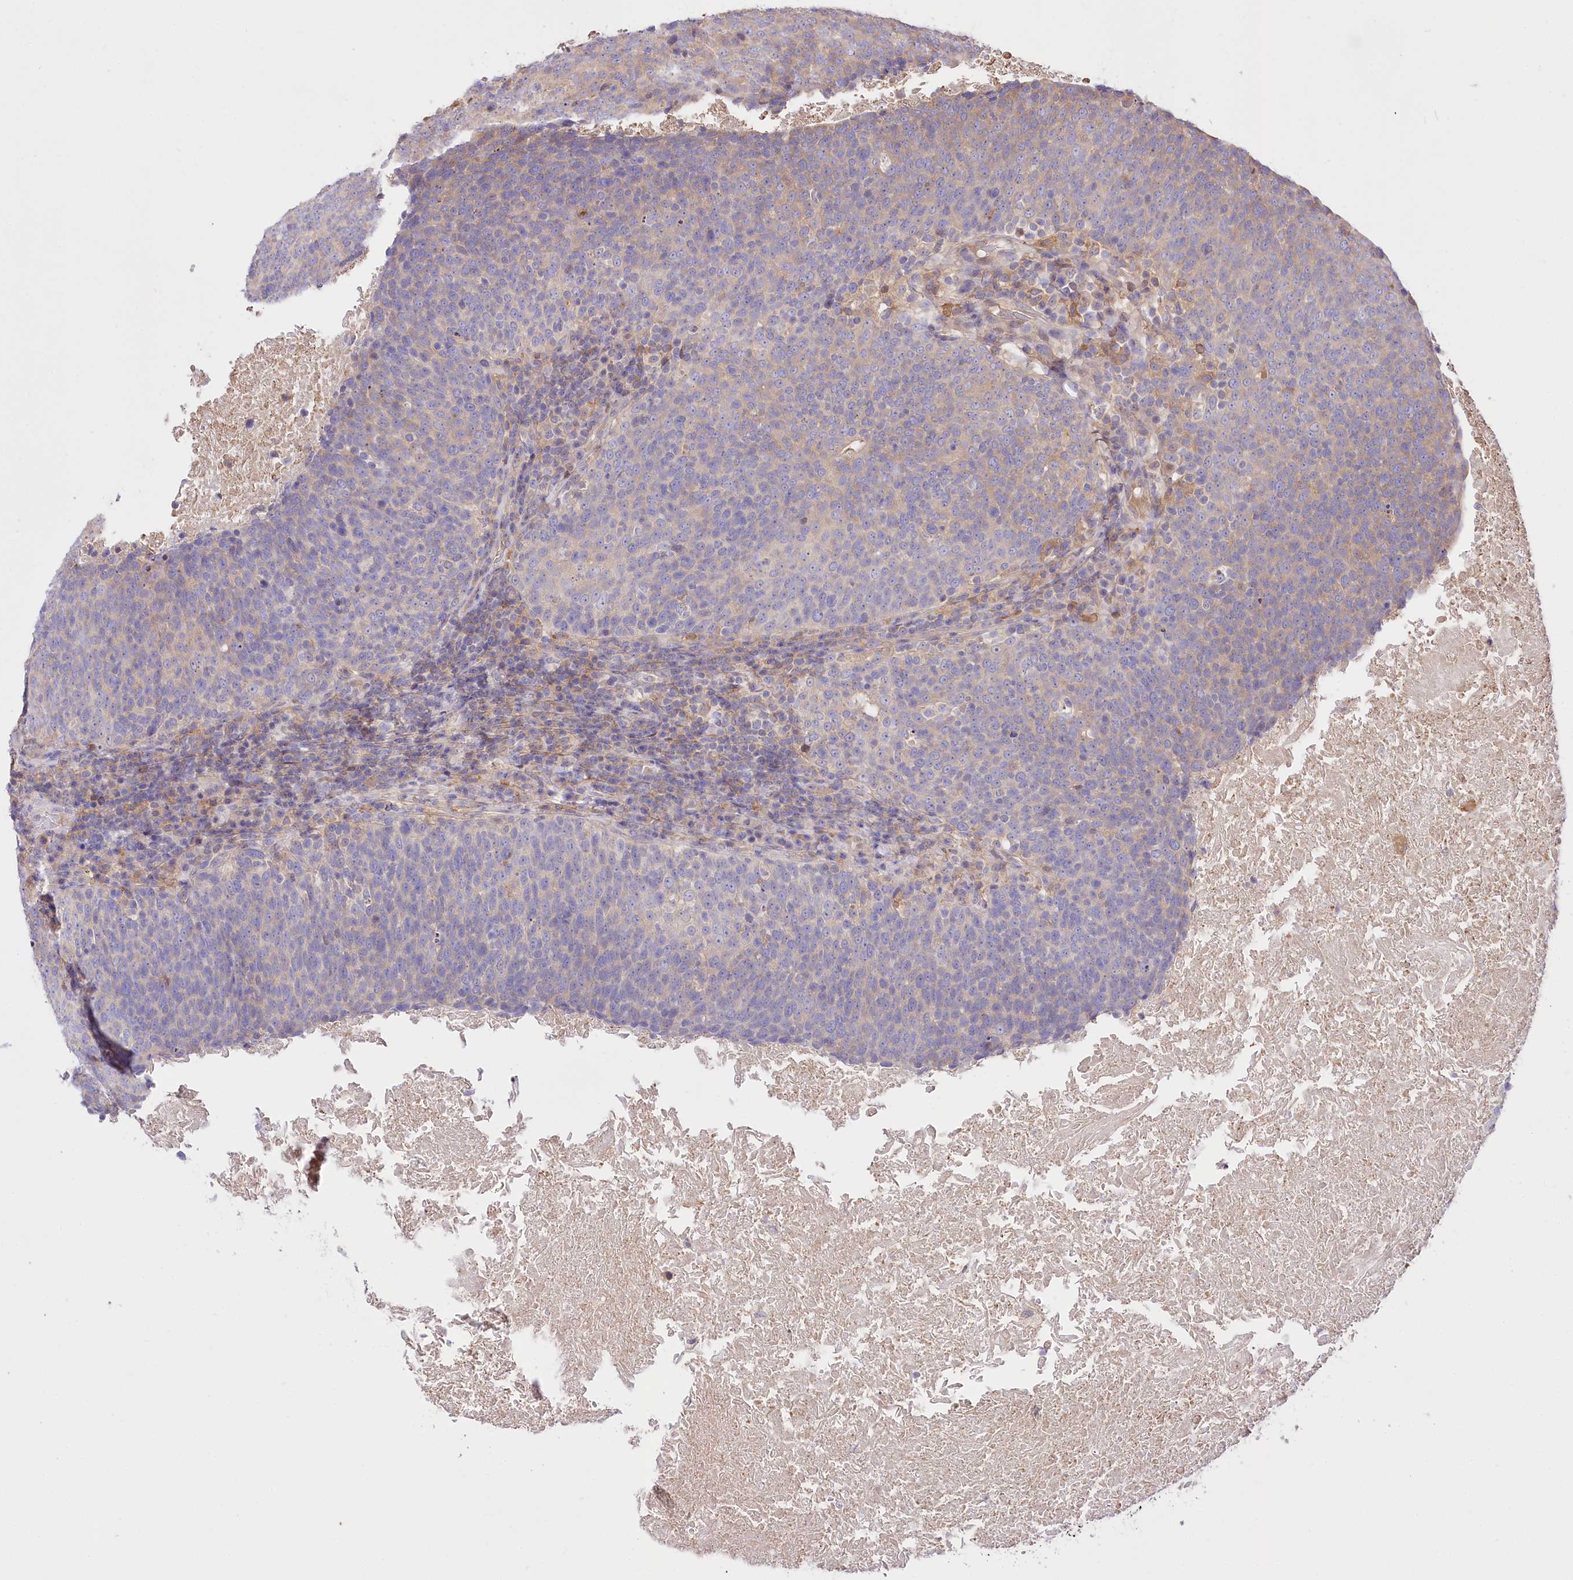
{"staining": {"intensity": "weak", "quantity": "<25%", "location": "cytoplasmic/membranous"}, "tissue": "head and neck cancer", "cell_type": "Tumor cells", "image_type": "cancer", "snomed": [{"axis": "morphology", "description": "Squamous cell carcinoma, NOS"}, {"axis": "morphology", "description": "Squamous cell carcinoma, metastatic, NOS"}, {"axis": "topography", "description": "Lymph node"}, {"axis": "topography", "description": "Head-Neck"}], "caption": "Histopathology image shows no significant protein staining in tumor cells of head and neck cancer (metastatic squamous cell carcinoma). The staining is performed using DAB brown chromogen with nuclei counter-stained in using hematoxylin.", "gene": "UGP2", "patient": {"sex": "male", "age": 62}}